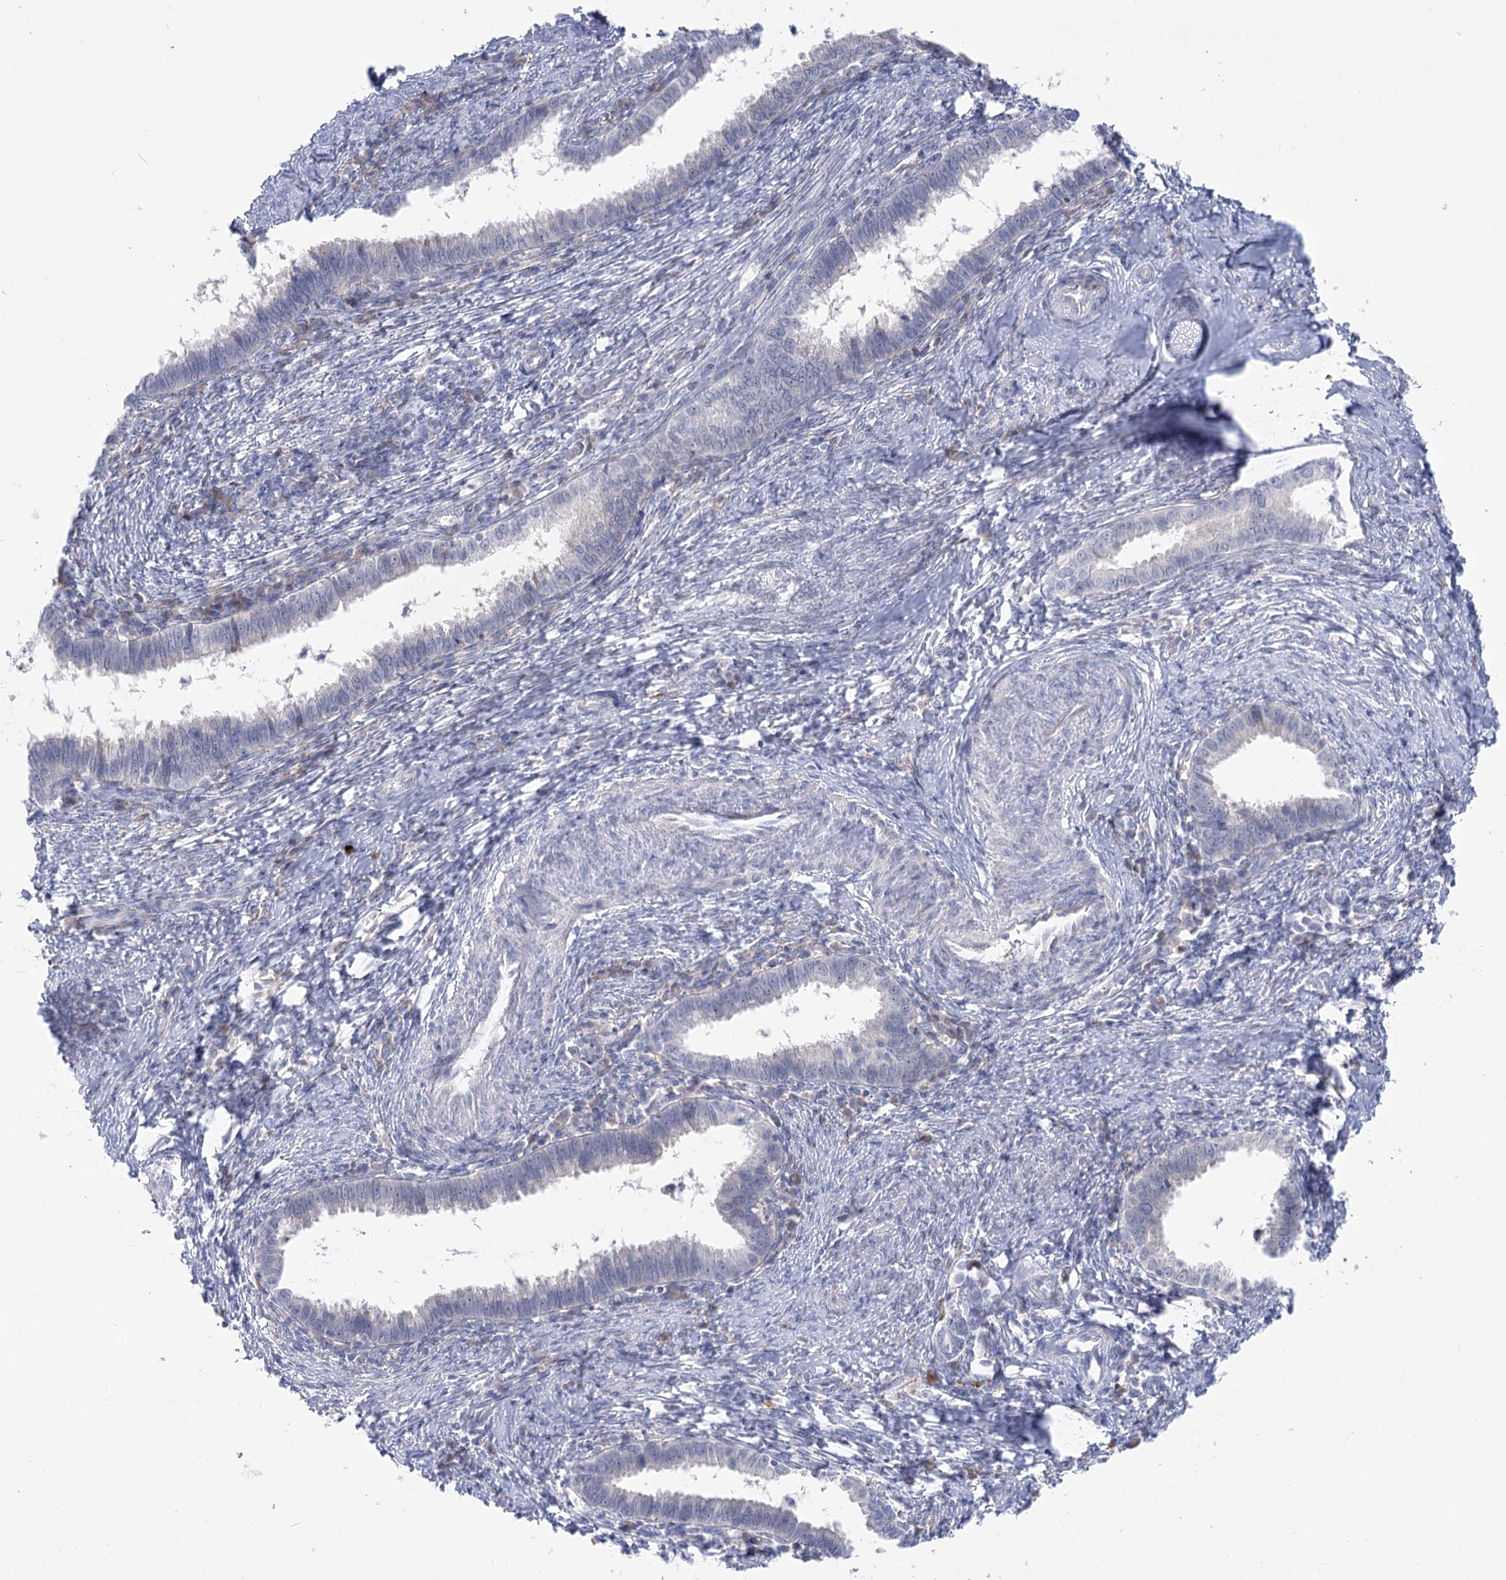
{"staining": {"intensity": "negative", "quantity": "none", "location": "none"}, "tissue": "cervical cancer", "cell_type": "Tumor cells", "image_type": "cancer", "snomed": [{"axis": "morphology", "description": "Adenocarcinoma, NOS"}, {"axis": "topography", "description": "Cervix"}], "caption": "An IHC histopathology image of cervical cancer (adenocarcinoma) is shown. There is no staining in tumor cells of cervical cancer (adenocarcinoma).", "gene": "SIAE", "patient": {"sex": "female", "age": 36}}